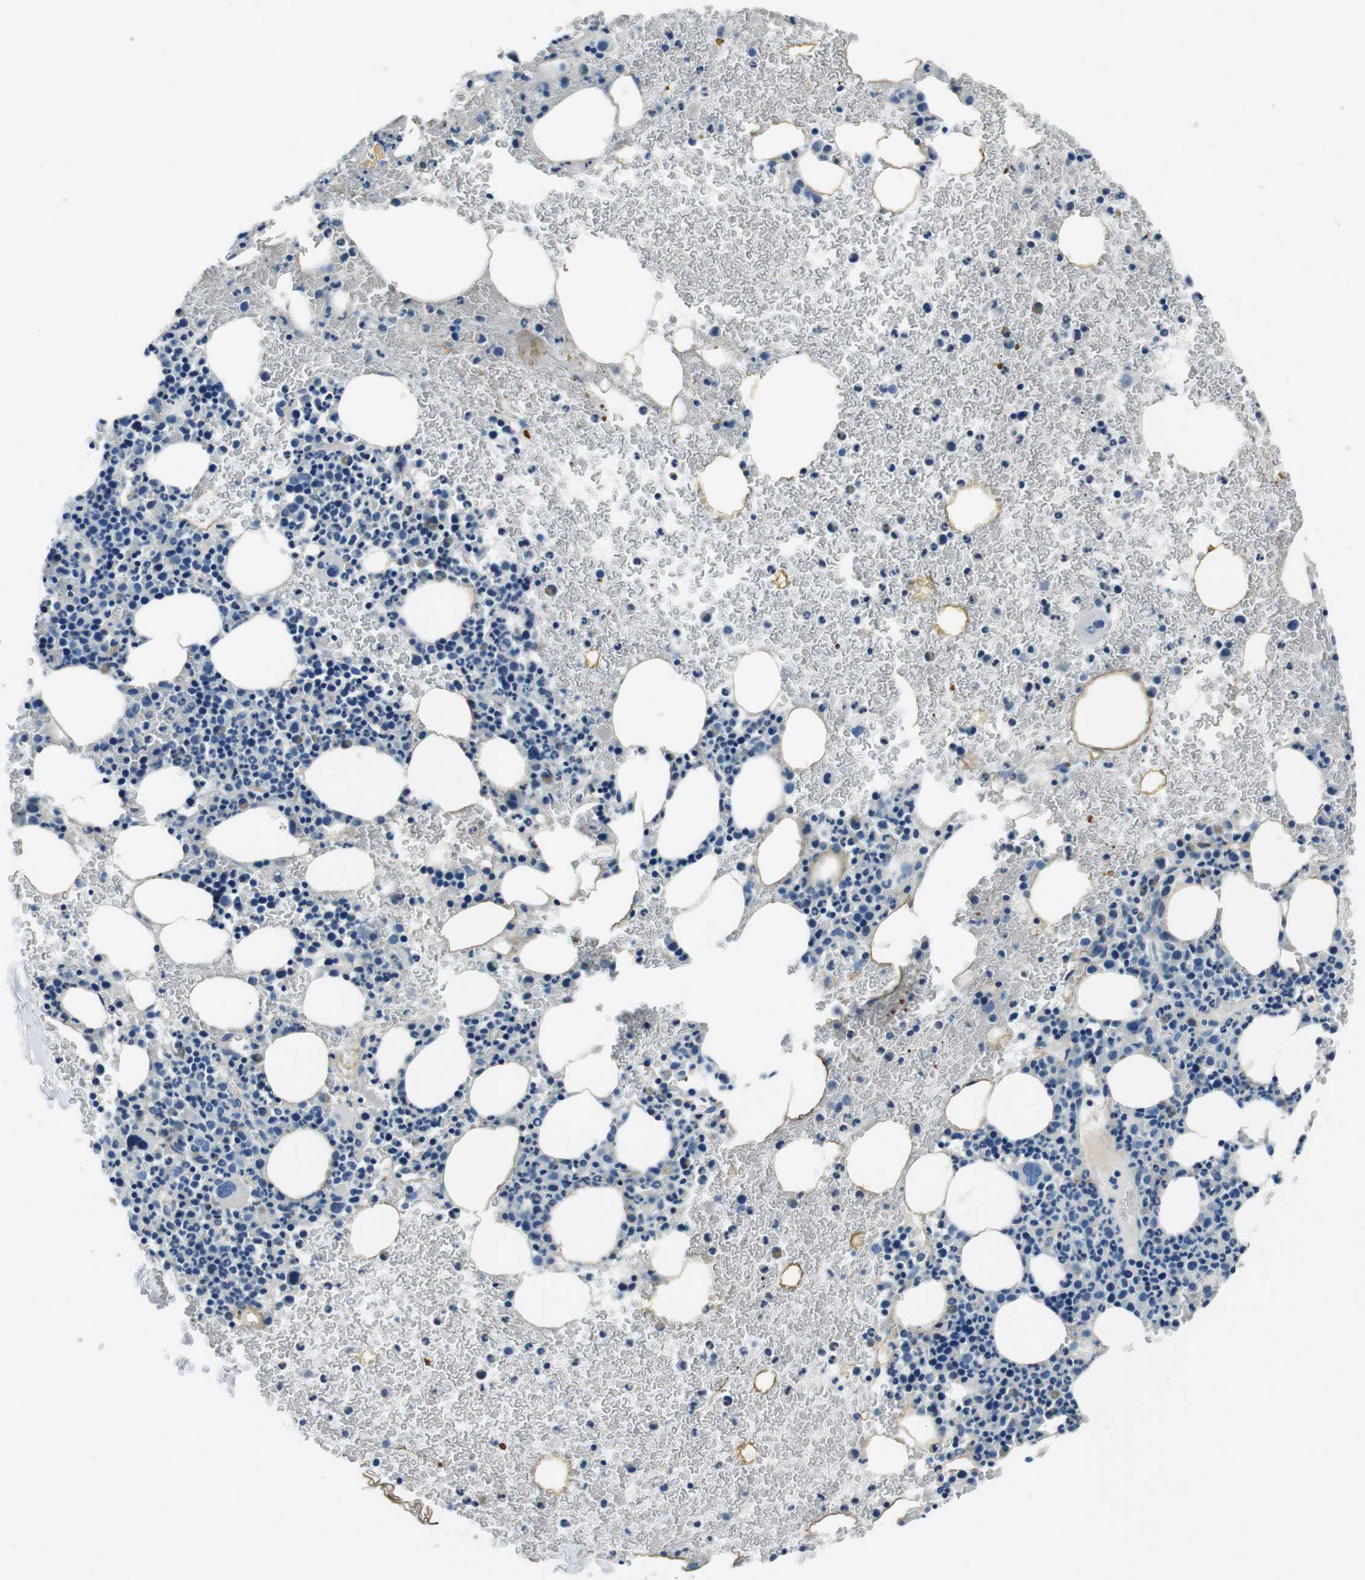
{"staining": {"intensity": "weak", "quantity": "<25%", "location": "cytoplasmic/membranous"}, "tissue": "bone marrow", "cell_type": "Hematopoietic cells", "image_type": "normal", "snomed": [{"axis": "morphology", "description": "Normal tissue, NOS"}, {"axis": "morphology", "description": "Inflammation, NOS"}, {"axis": "topography", "description": "Bone marrow"}], "caption": "IHC of unremarkable bone marrow shows no expression in hematopoietic cells.", "gene": "CASQ1", "patient": {"sex": "female", "age": 54}}